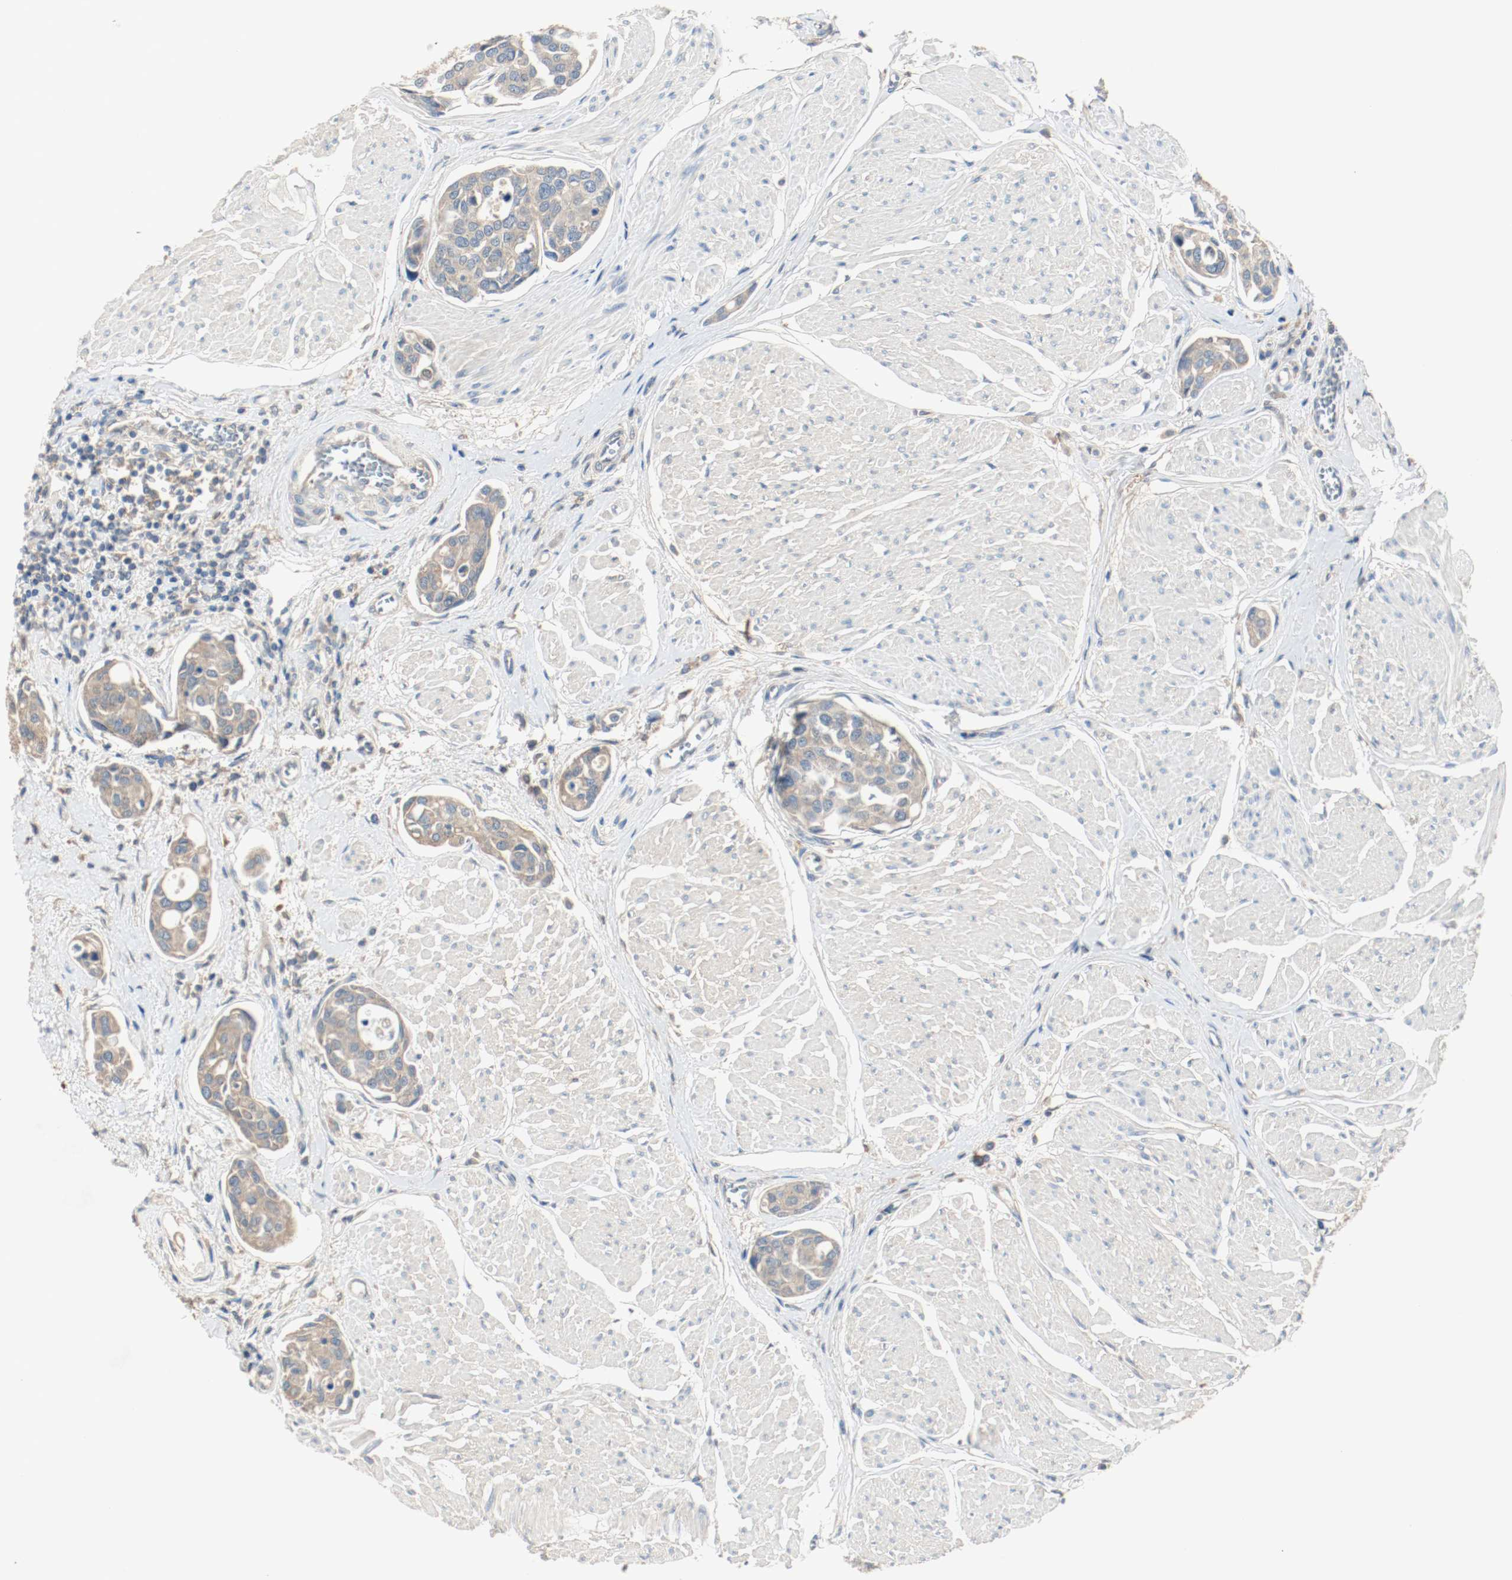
{"staining": {"intensity": "weak", "quantity": ">75%", "location": "cytoplasmic/membranous"}, "tissue": "urothelial cancer", "cell_type": "Tumor cells", "image_type": "cancer", "snomed": [{"axis": "morphology", "description": "Urothelial carcinoma, High grade"}, {"axis": "topography", "description": "Urinary bladder"}], "caption": "Immunohistochemical staining of human urothelial cancer displays low levels of weak cytoplasmic/membranous expression in approximately >75% of tumor cells.", "gene": "MELTF", "patient": {"sex": "male", "age": 78}}